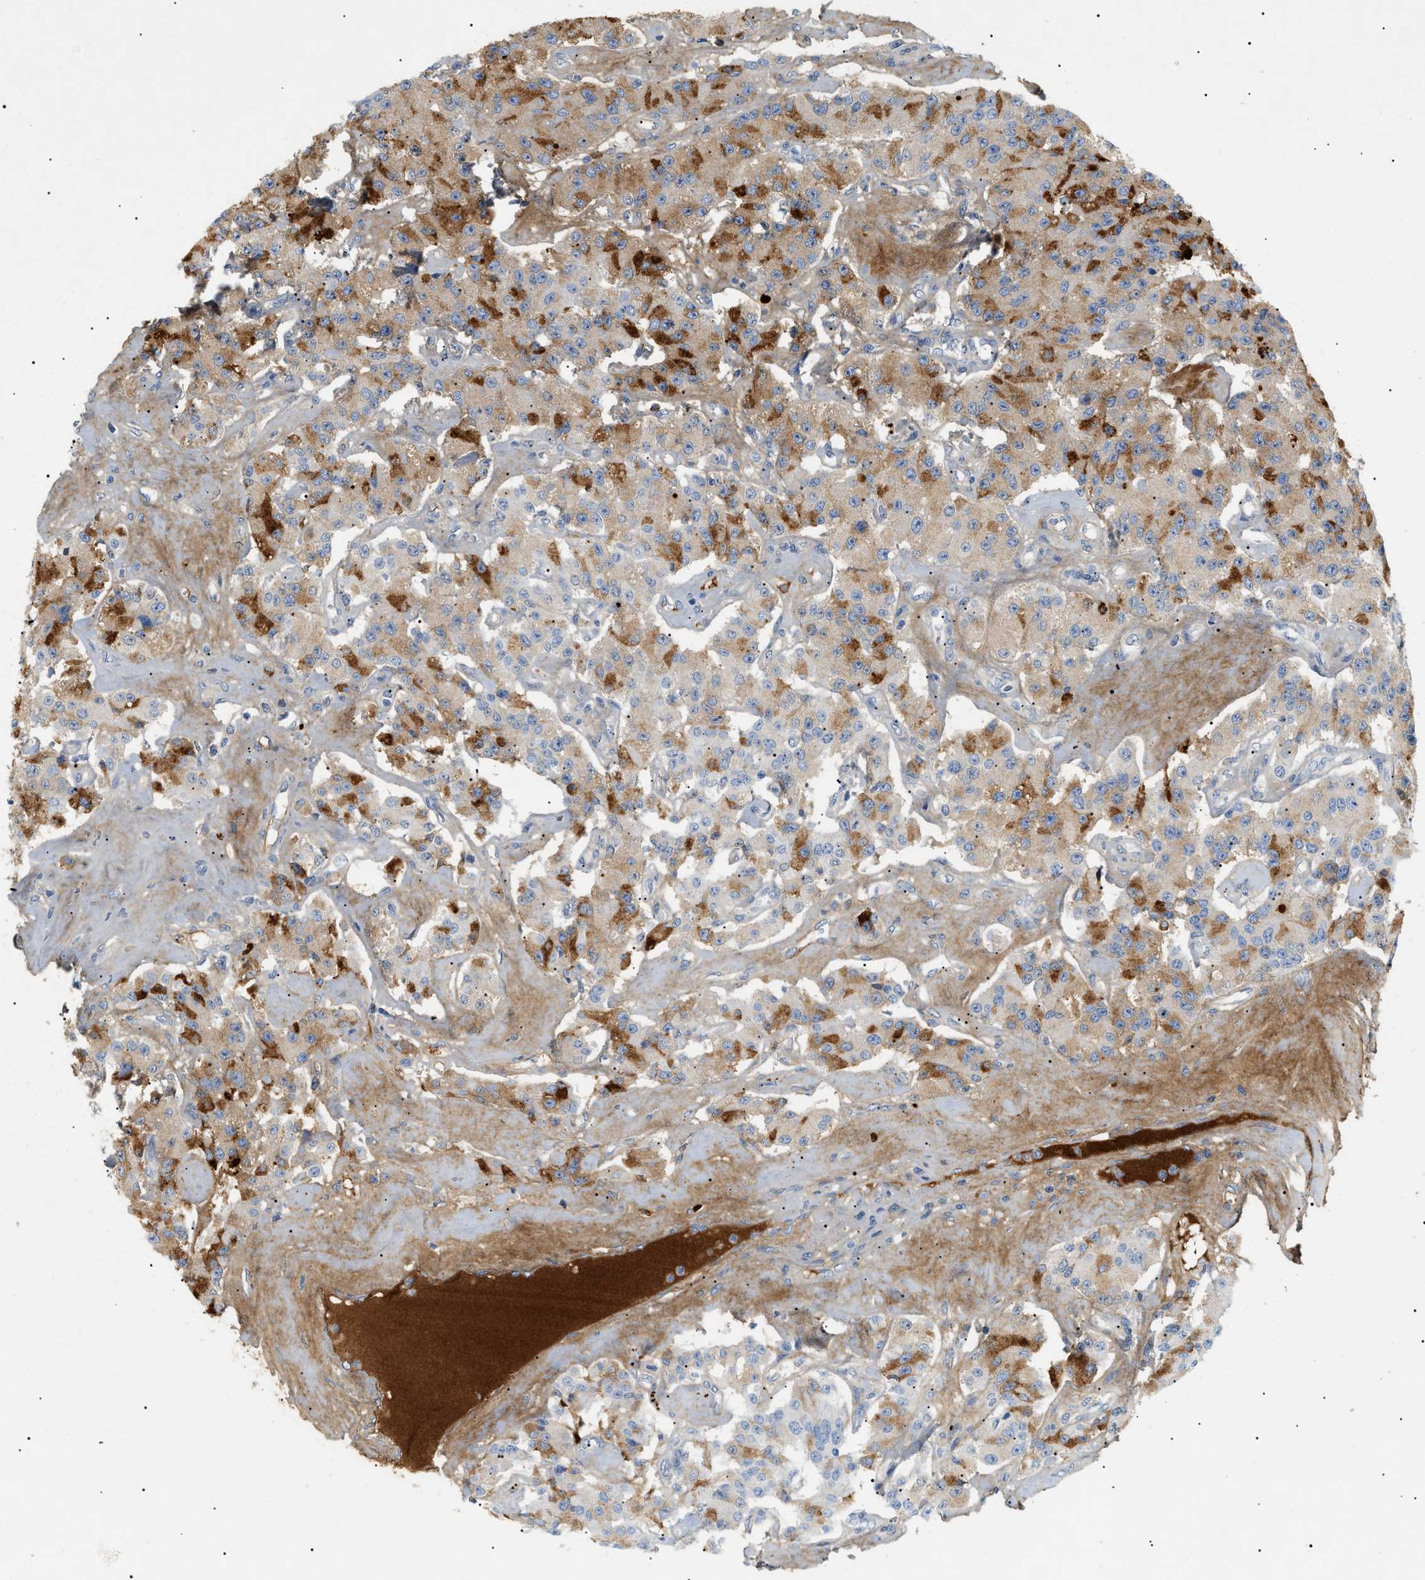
{"staining": {"intensity": "moderate", "quantity": "25%-75%", "location": "cytoplasmic/membranous"}, "tissue": "carcinoid", "cell_type": "Tumor cells", "image_type": "cancer", "snomed": [{"axis": "morphology", "description": "Carcinoid, malignant, NOS"}, {"axis": "topography", "description": "Pancreas"}], "caption": "A brown stain labels moderate cytoplasmic/membranous positivity of a protein in human carcinoid (malignant) tumor cells.", "gene": "CFH", "patient": {"sex": "male", "age": 41}}